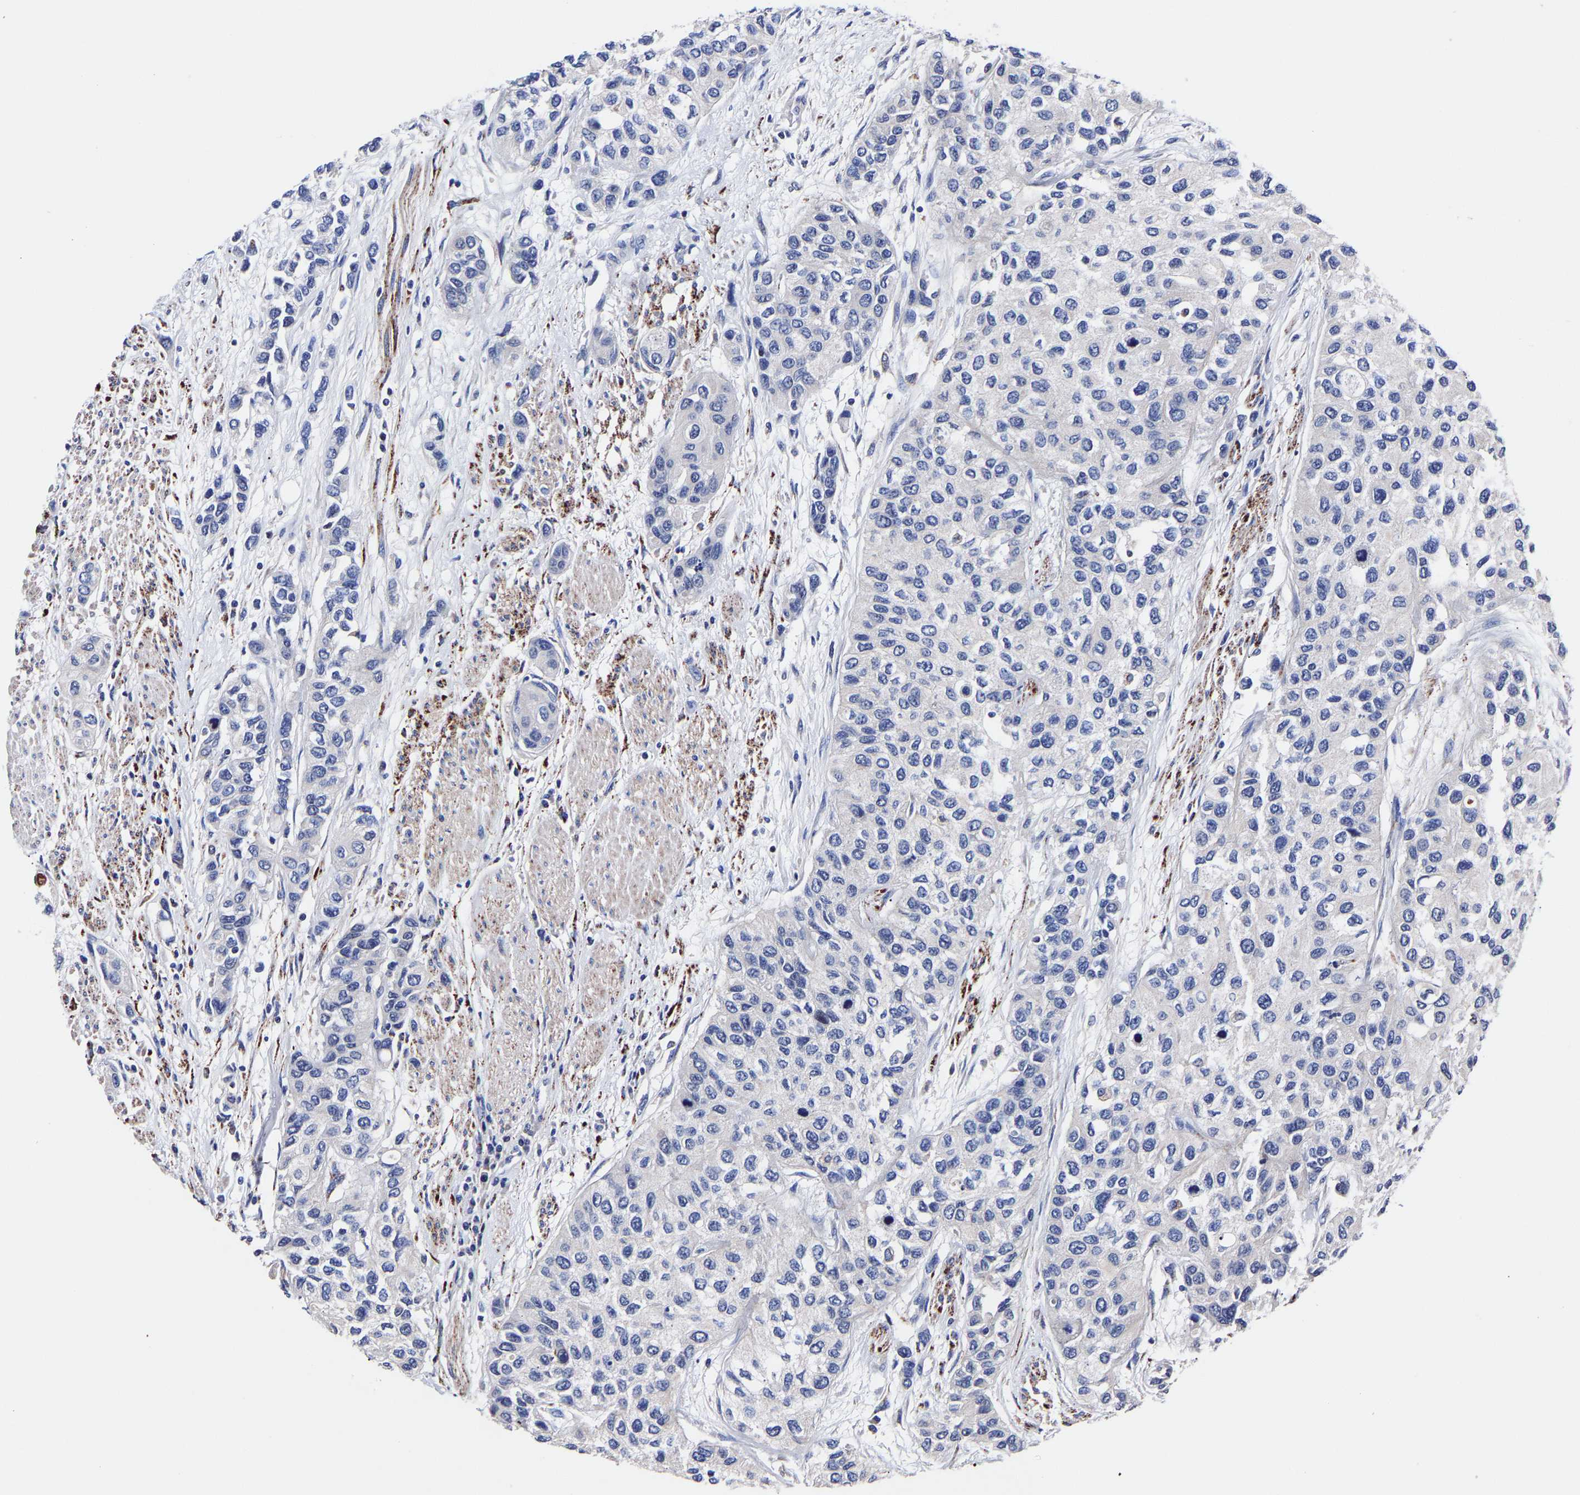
{"staining": {"intensity": "negative", "quantity": "none", "location": "none"}, "tissue": "urothelial cancer", "cell_type": "Tumor cells", "image_type": "cancer", "snomed": [{"axis": "morphology", "description": "Urothelial carcinoma, High grade"}, {"axis": "topography", "description": "Urinary bladder"}], "caption": "An image of human urothelial carcinoma (high-grade) is negative for staining in tumor cells.", "gene": "SEM1", "patient": {"sex": "female", "age": 56}}